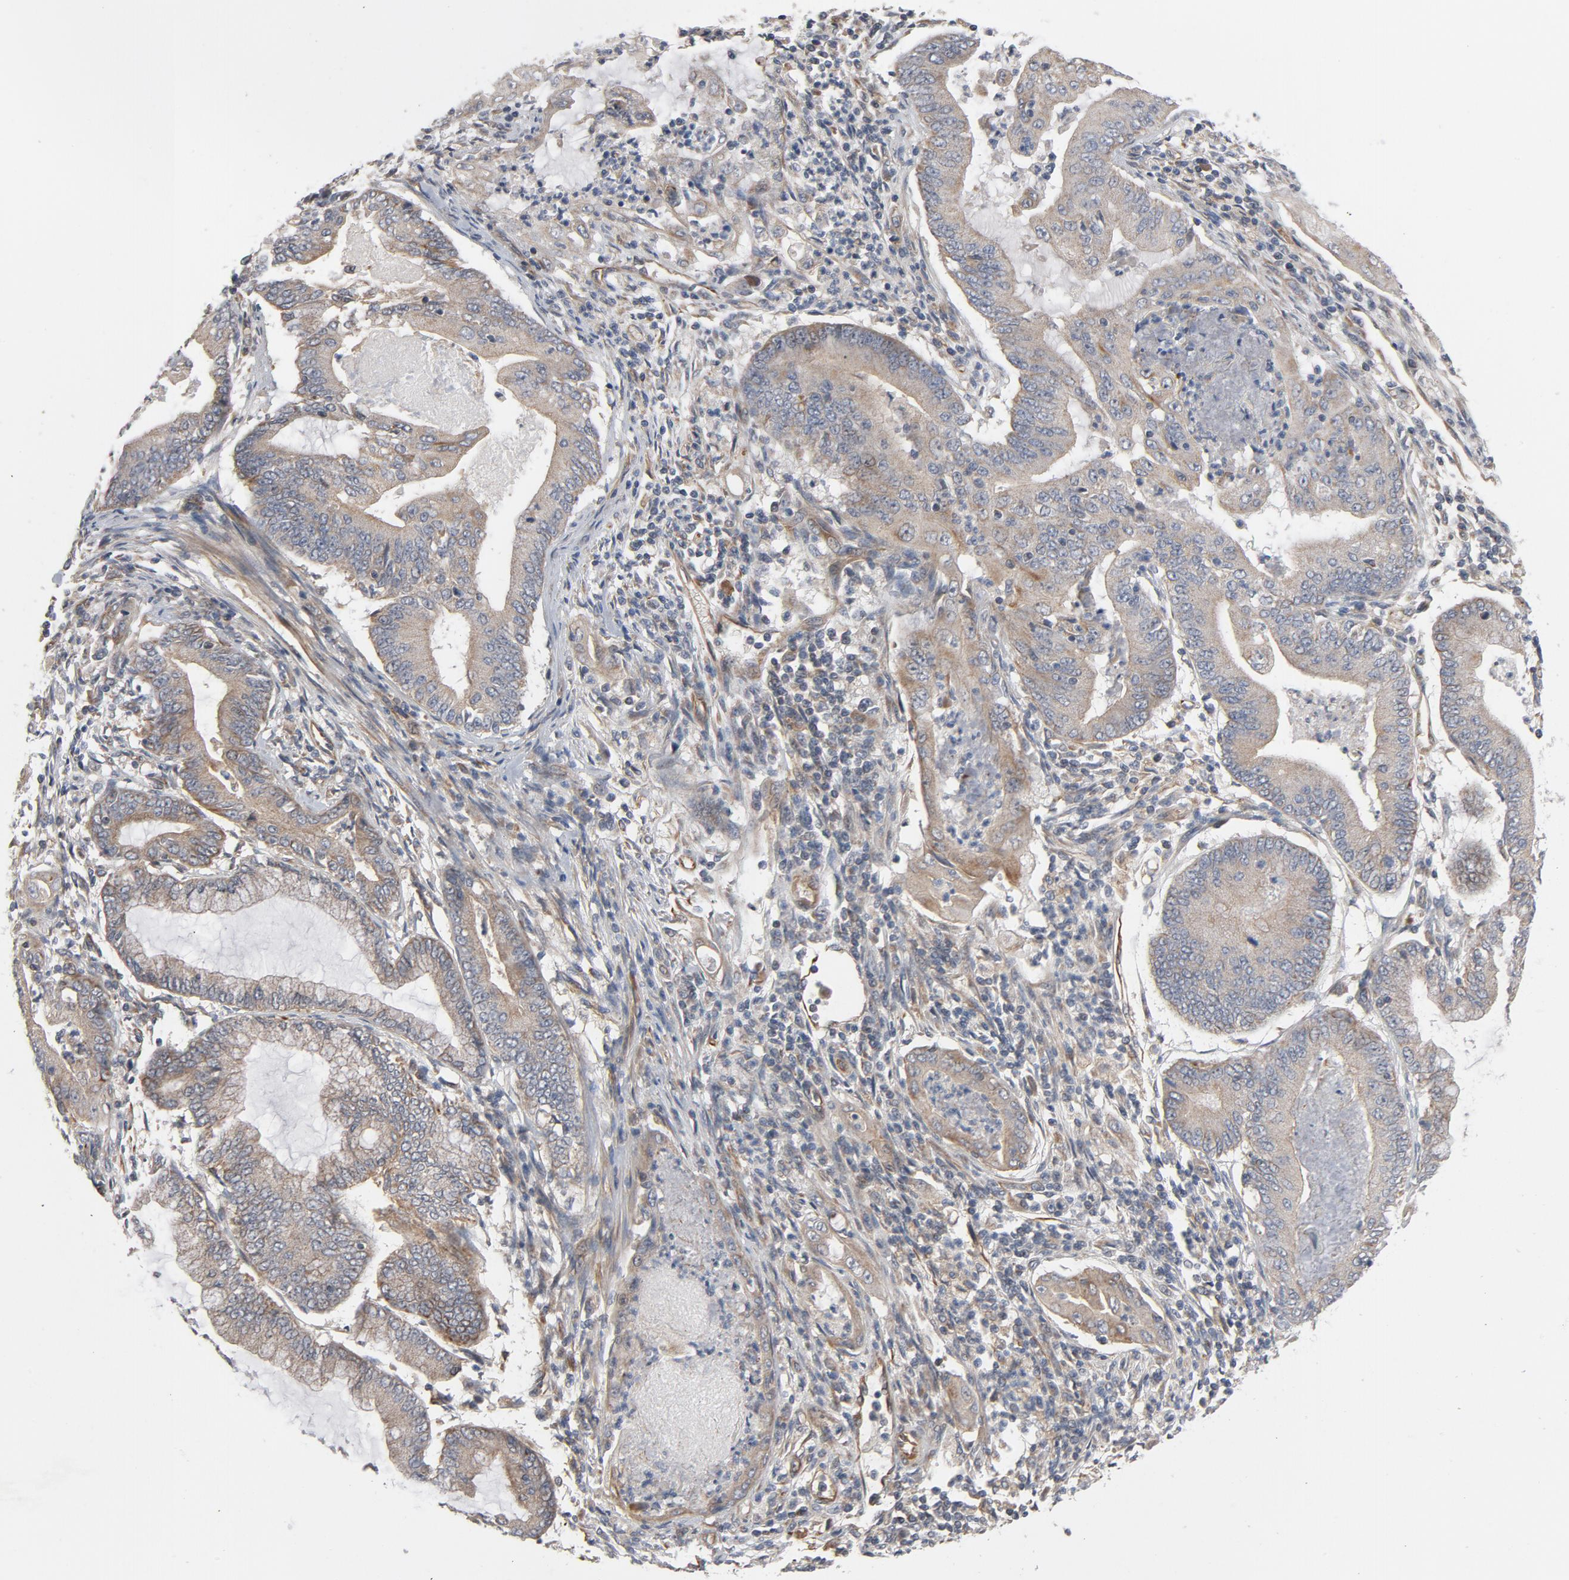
{"staining": {"intensity": "moderate", "quantity": ">75%", "location": "cytoplasmic/membranous"}, "tissue": "endometrial cancer", "cell_type": "Tumor cells", "image_type": "cancer", "snomed": [{"axis": "morphology", "description": "Adenocarcinoma, NOS"}, {"axis": "topography", "description": "Endometrium"}], "caption": "IHC image of neoplastic tissue: adenocarcinoma (endometrial) stained using IHC demonstrates medium levels of moderate protein expression localized specifically in the cytoplasmic/membranous of tumor cells, appearing as a cytoplasmic/membranous brown color.", "gene": "TRIOBP", "patient": {"sex": "female", "age": 63}}